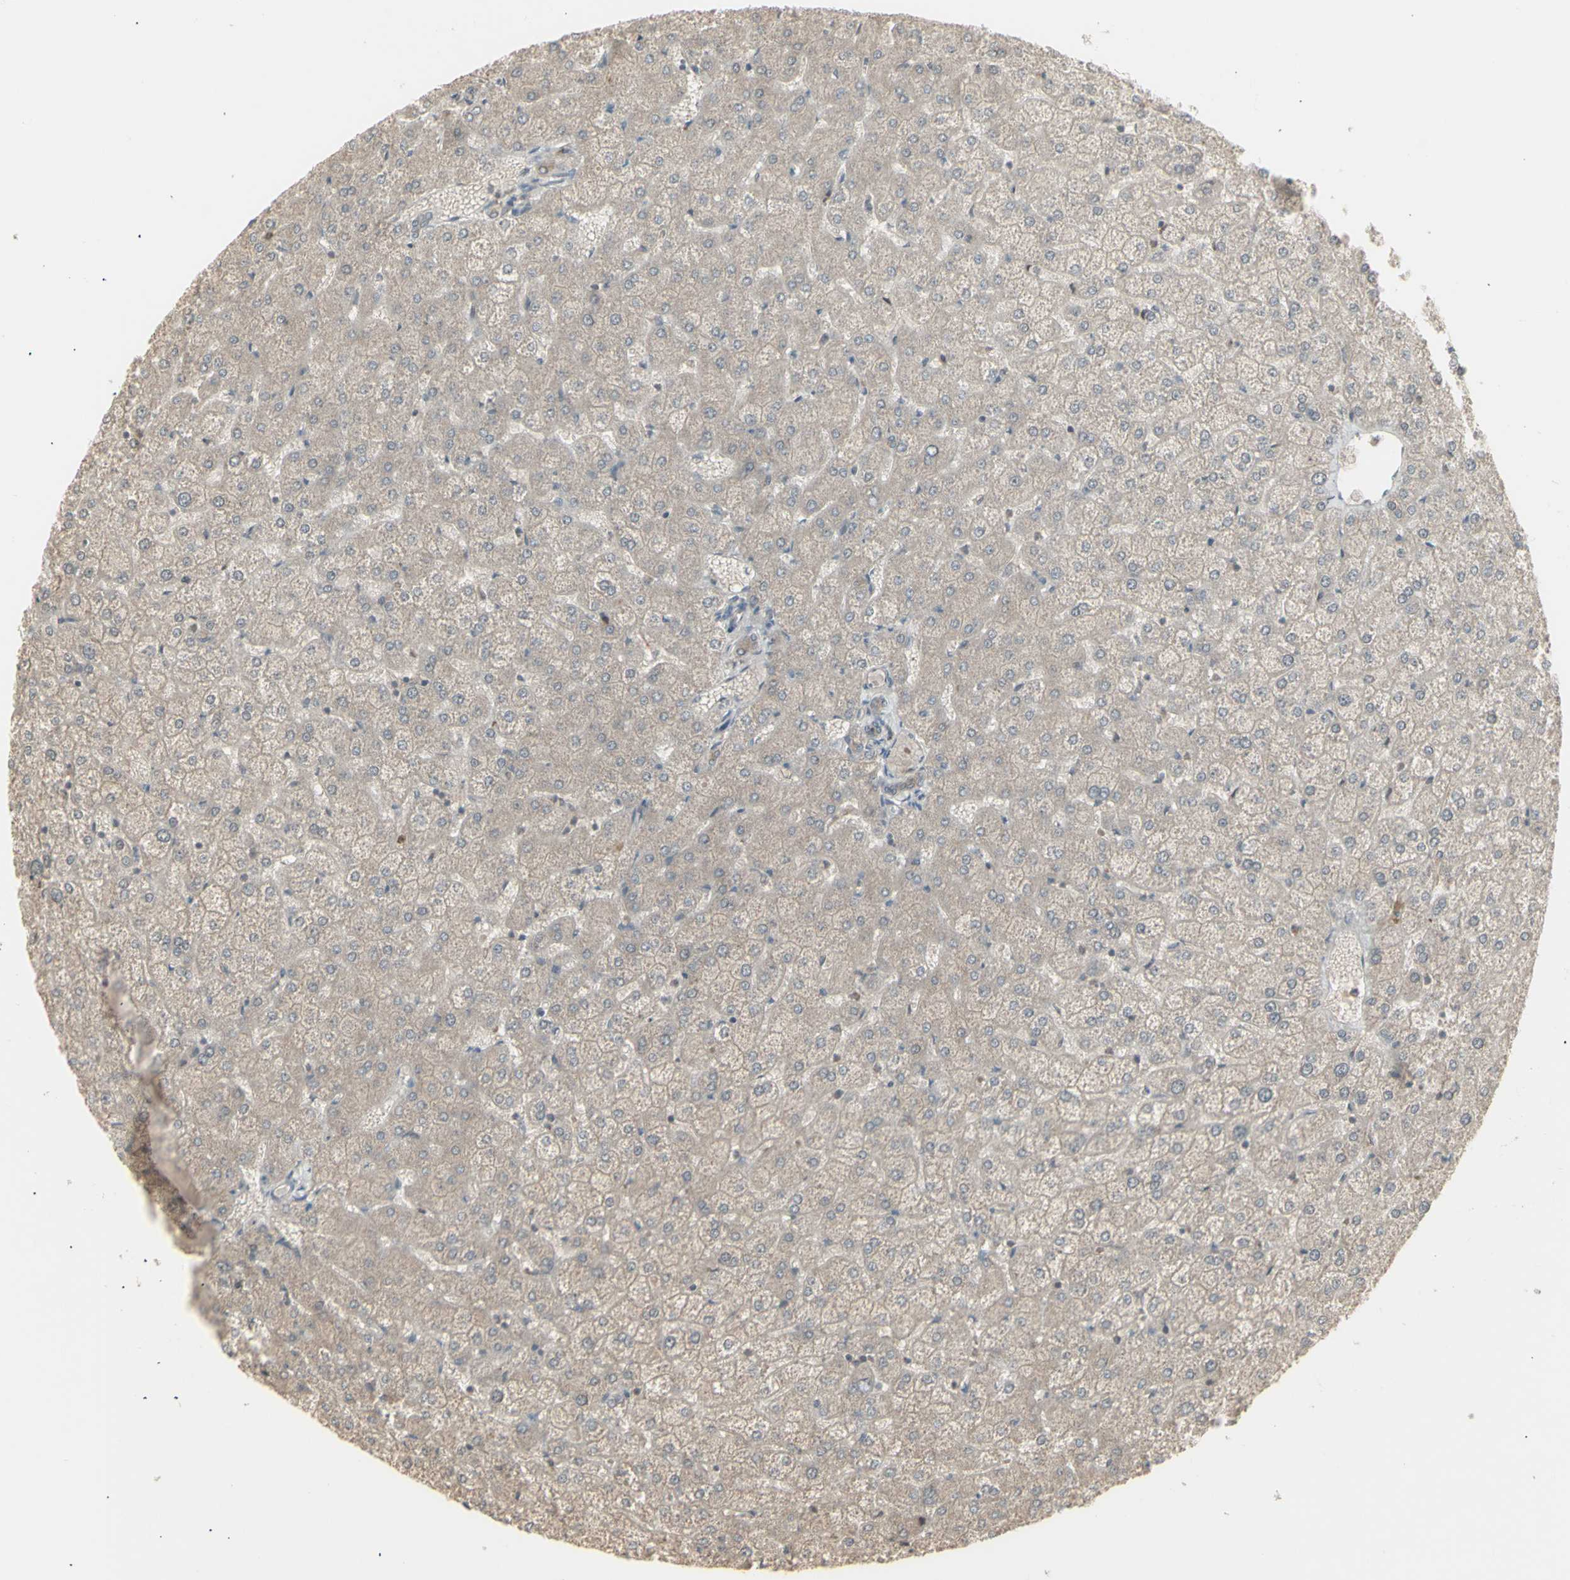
{"staining": {"intensity": "weak", "quantity": ">75%", "location": "cytoplasmic/membranous"}, "tissue": "liver", "cell_type": "Cholangiocytes", "image_type": "normal", "snomed": [{"axis": "morphology", "description": "Normal tissue, NOS"}, {"axis": "topography", "description": "Liver"}], "caption": "Liver stained with a brown dye demonstrates weak cytoplasmic/membranous positive staining in approximately >75% of cholangiocytes.", "gene": "CSK", "patient": {"sex": "female", "age": 32}}